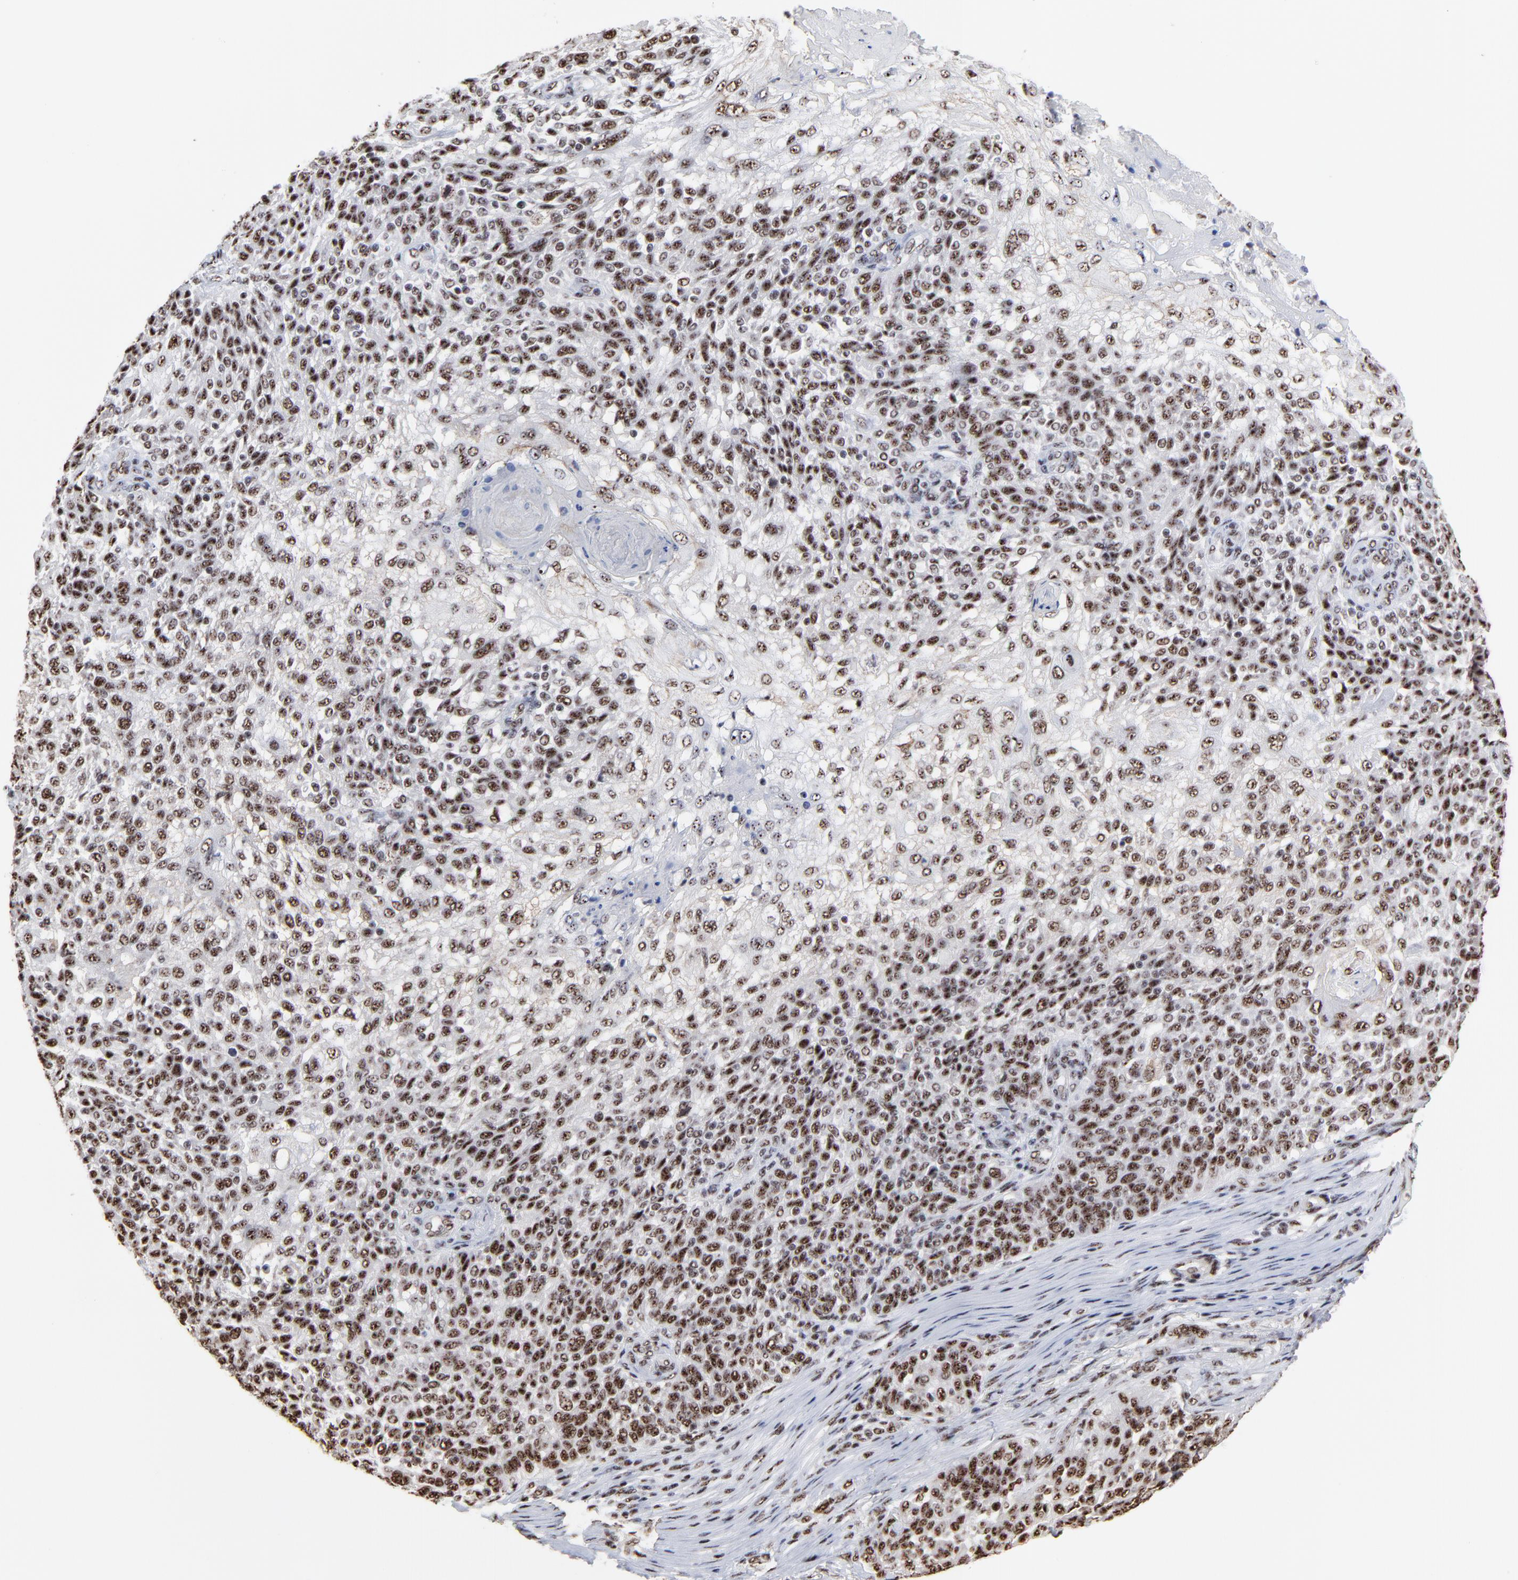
{"staining": {"intensity": "moderate", "quantity": ">75%", "location": "nuclear"}, "tissue": "skin cancer", "cell_type": "Tumor cells", "image_type": "cancer", "snomed": [{"axis": "morphology", "description": "Normal tissue, NOS"}, {"axis": "morphology", "description": "Squamous cell carcinoma, NOS"}, {"axis": "topography", "description": "Skin"}], "caption": "The image reveals immunohistochemical staining of skin squamous cell carcinoma. There is moderate nuclear expression is present in about >75% of tumor cells.", "gene": "MBD4", "patient": {"sex": "female", "age": 83}}